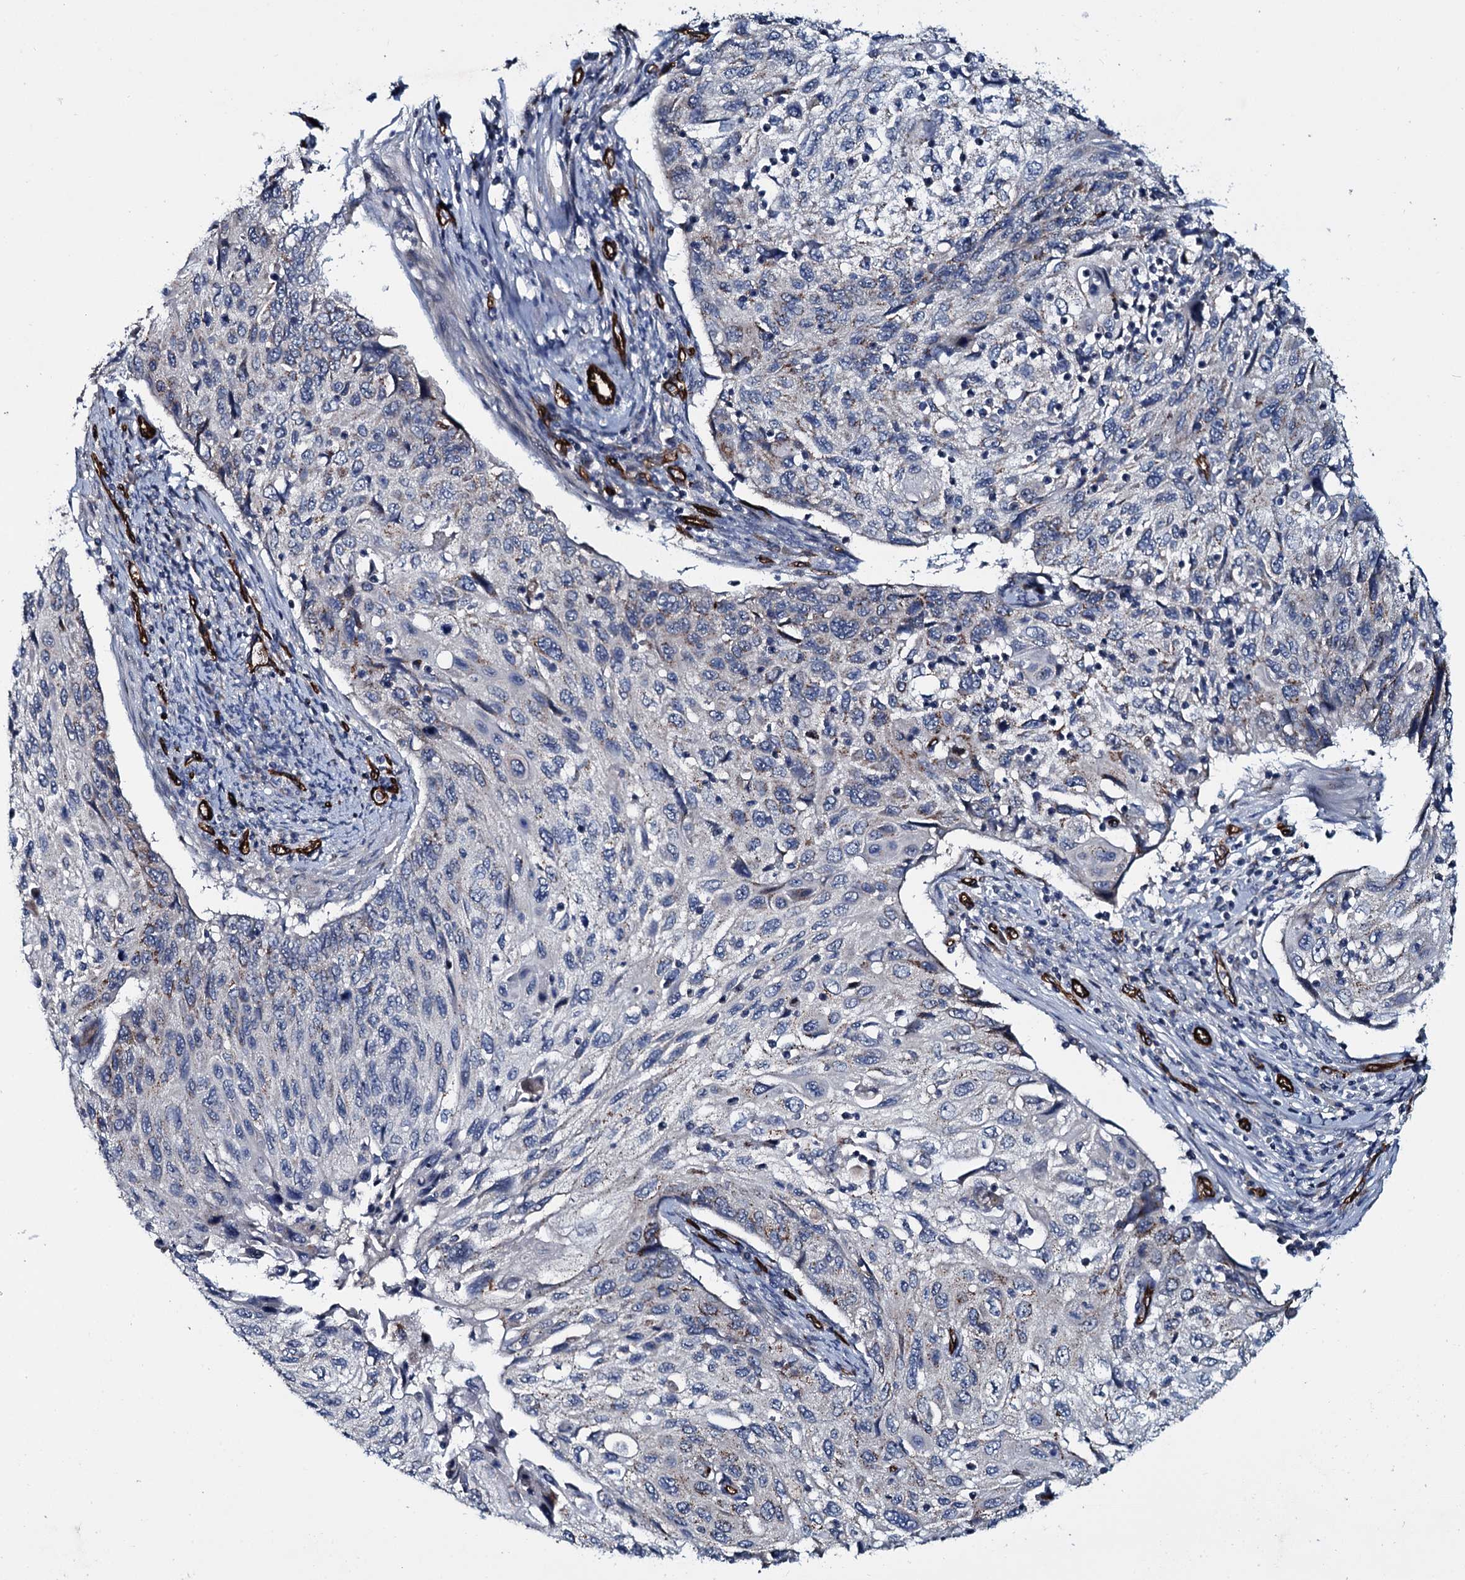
{"staining": {"intensity": "weak", "quantity": "<25%", "location": "cytoplasmic/membranous"}, "tissue": "cervical cancer", "cell_type": "Tumor cells", "image_type": "cancer", "snomed": [{"axis": "morphology", "description": "Squamous cell carcinoma, NOS"}, {"axis": "topography", "description": "Cervix"}], "caption": "IHC of human cervical cancer (squamous cell carcinoma) exhibits no expression in tumor cells.", "gene": "CLEC14A", "patient": {"sex": "female", "age": 70}}